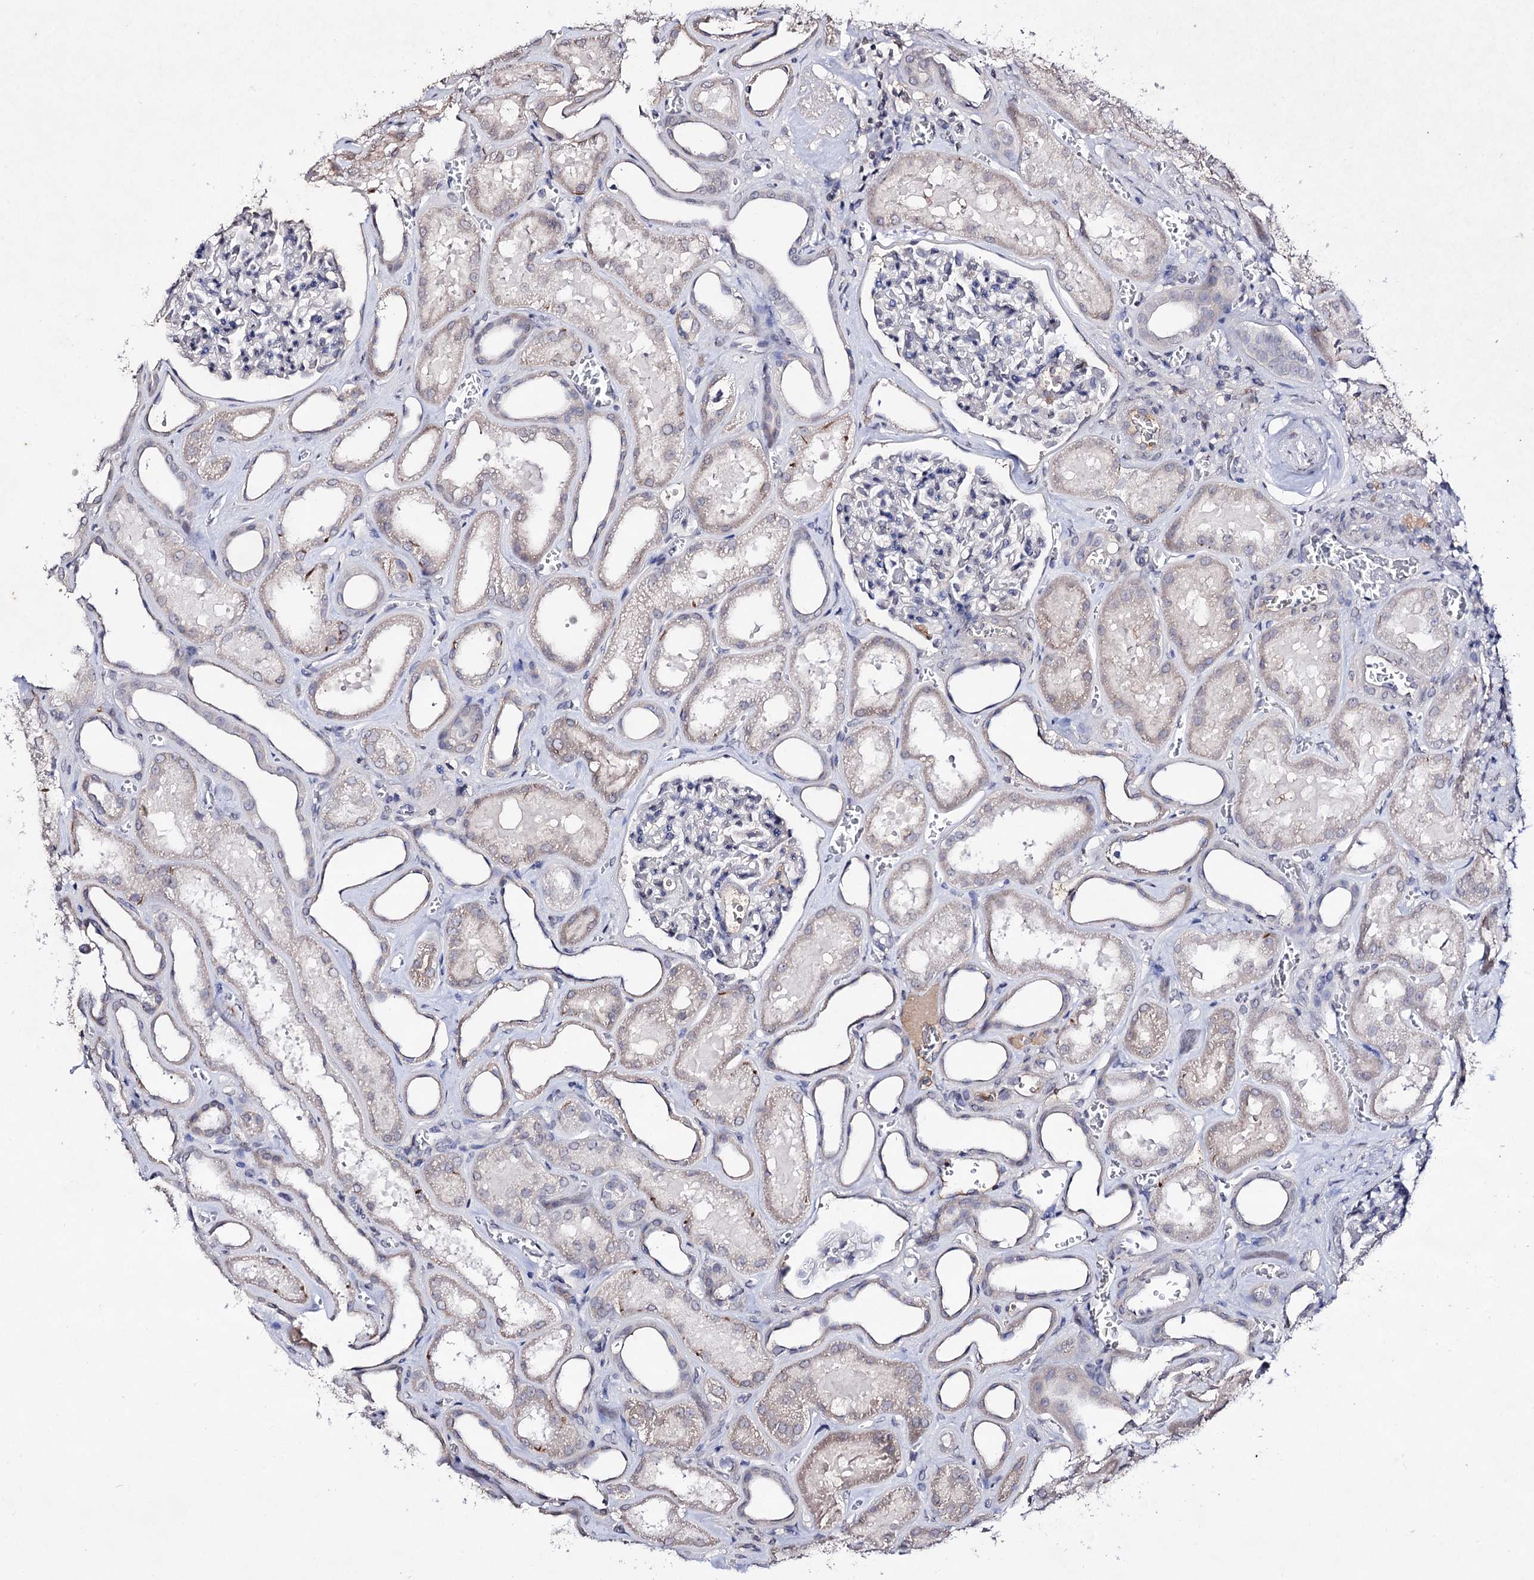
{"staining": {"intensity": "negative", "quantity": "none", "location": "none"}, "tissue": "kidney", "cell_type": "Cells in glomeruli", "image_type": "normal", "snomed": [{"axis": "morphology", "description": "Normal tissue, NOS"}, {"axis": "morphology", "description": "Adenocarcinoma, NOS"}, {"axis": "topography", "description": "Kidney"}], "caption": "Immunohistochemistry (IHC) of unremarkable kidney demonstrates no staining in cells in glomeruli. Nuclei are stained in blue.", "gene": "PLIN1", "patient": {"sex": "female", "age": 68}}